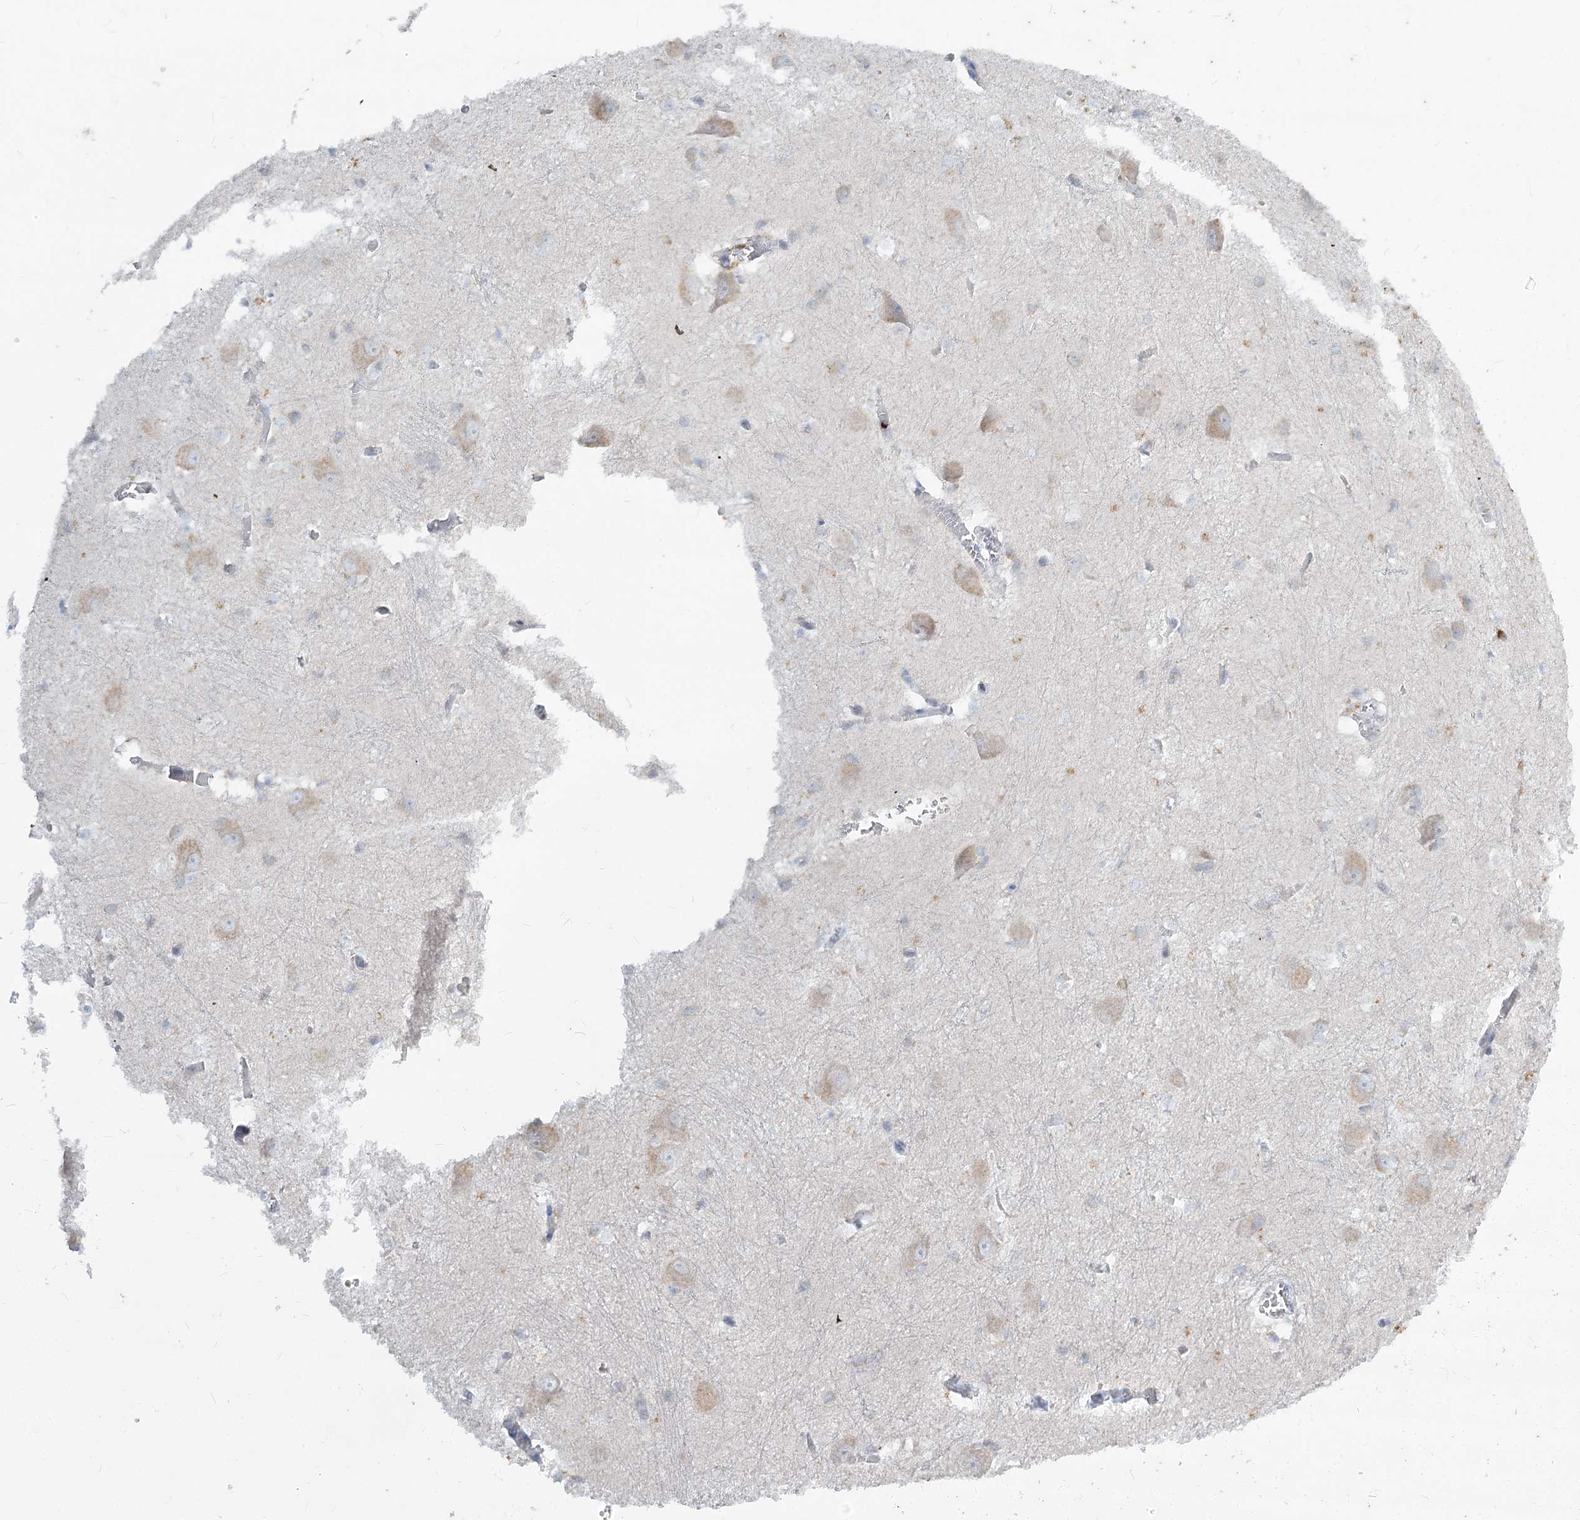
{"staining": {"intensity": "negative", "quantity": "none", "location": "none"}, "tissue": "caudate", "cell_type": "Glial cells", "image_type": "normal", "snomed": [{"axis": "morphology", "description": "Normal tissue, NOS"}, {"axis": "topography", "description": "Lateral ventricle wall"}], "caption": "Immunohistochemistry (IHC) micrograph of unremarkable caudate stained for a protein (brown), which demonstrates no positivity in glial cells. The staining is performed using DAB (3,3'-diaminobenzidine) brown chromogen with nuclei counter-stained in using hematoxylin.", "gene": "ABITRAM", "patient": {"sex": "male", "age": 37}}